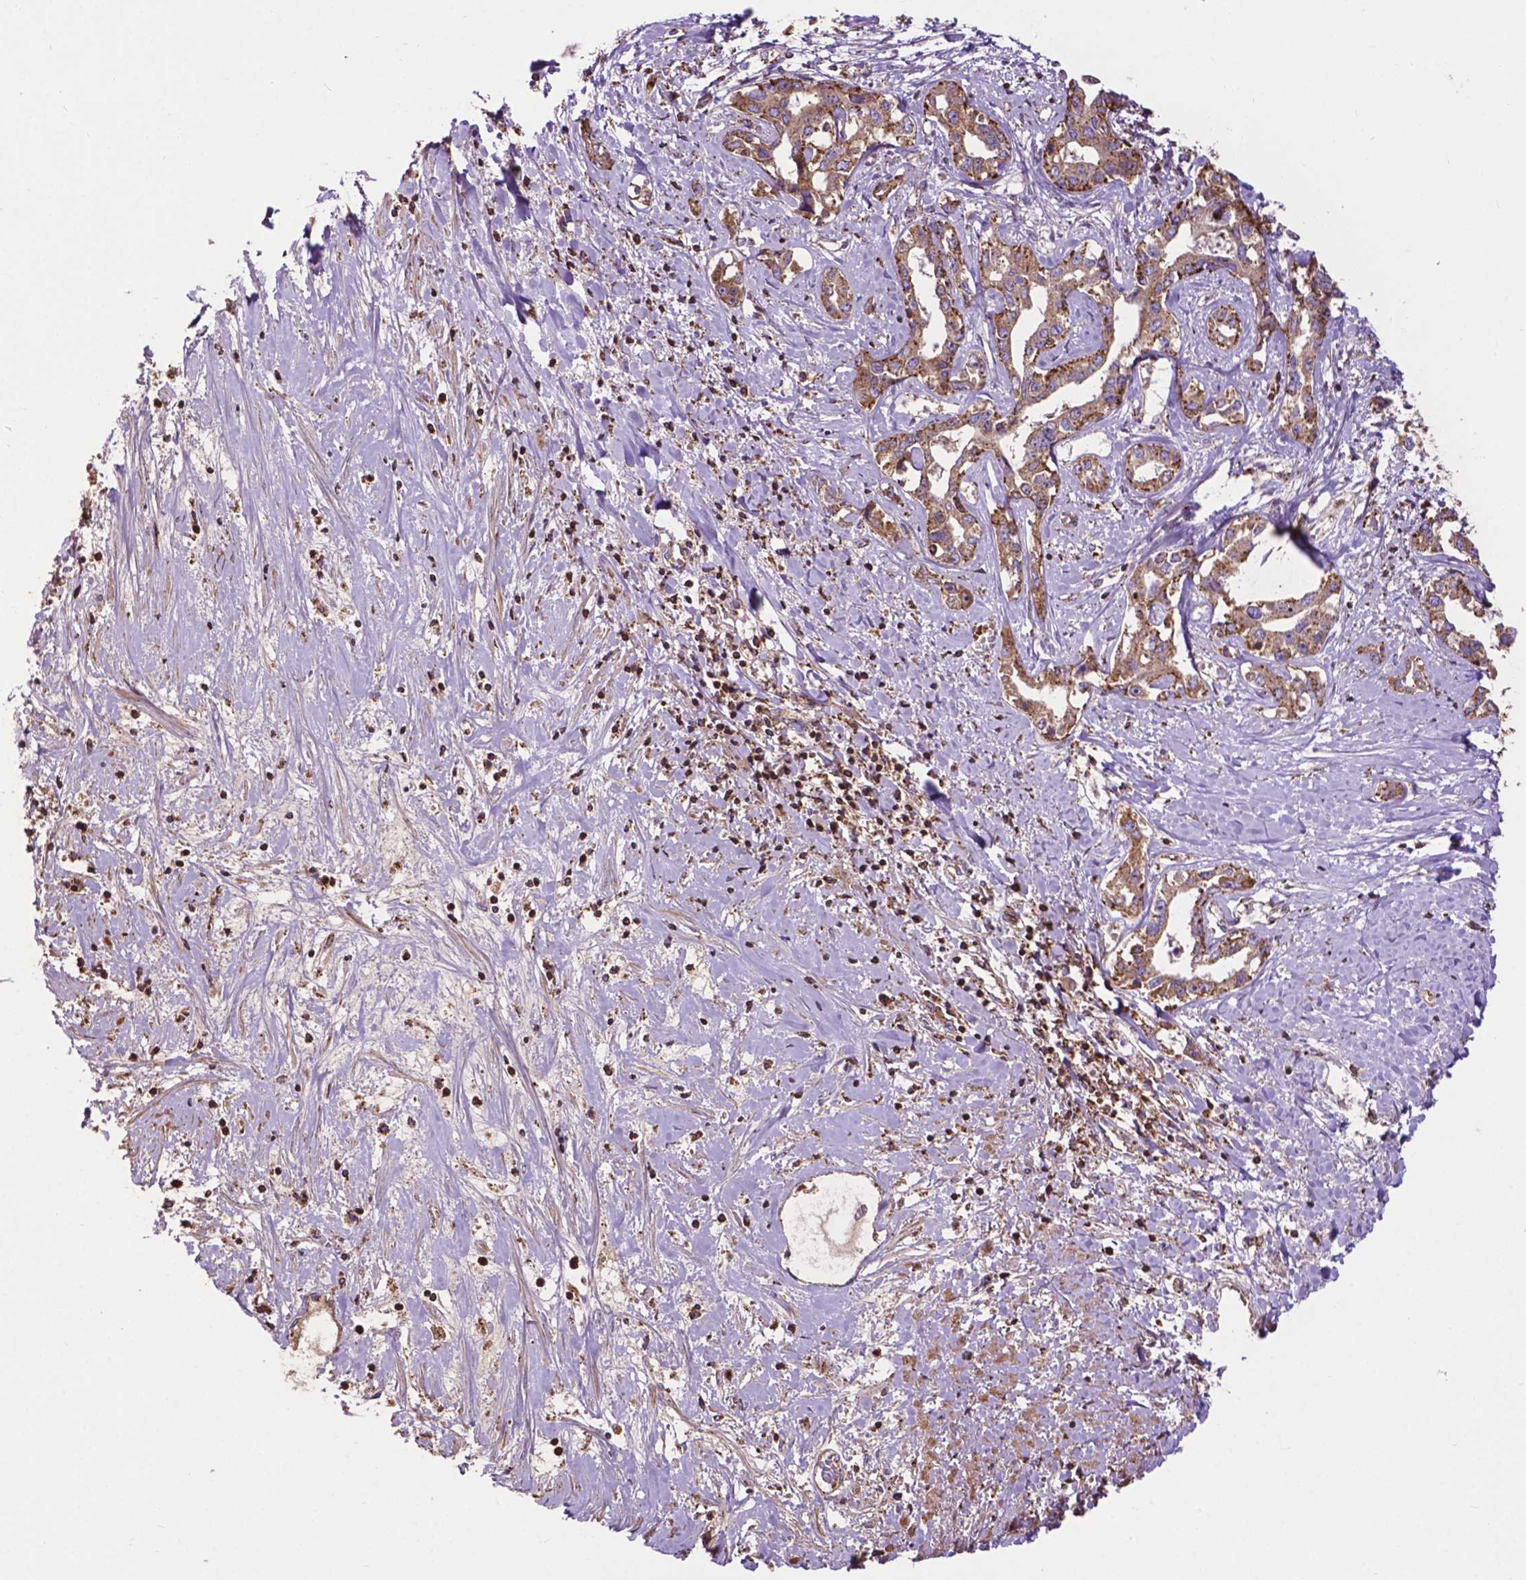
{"staining": {"intensity": "moderate", "quantity": ">75%", "location": "cytoplasmic/membranous"}, "tissue": "liver cancer", "cell_type": "Tumor cells", "image_type": "cancer", "snomed": [{"axis": "morphology", "description": "Cholangiocarcinoma"}, {"axis": "topography", "description": "Liver"}], "caption": "A micrograph showing moderate cytoplasmic/membranous expression in approximately >75% of tumor cells in liver cholangiocarcinoma, as visualized by brown immunohistochemical staining.", "gene": "CHMP4A", "patient": {"sex": "male", "age": 59}}